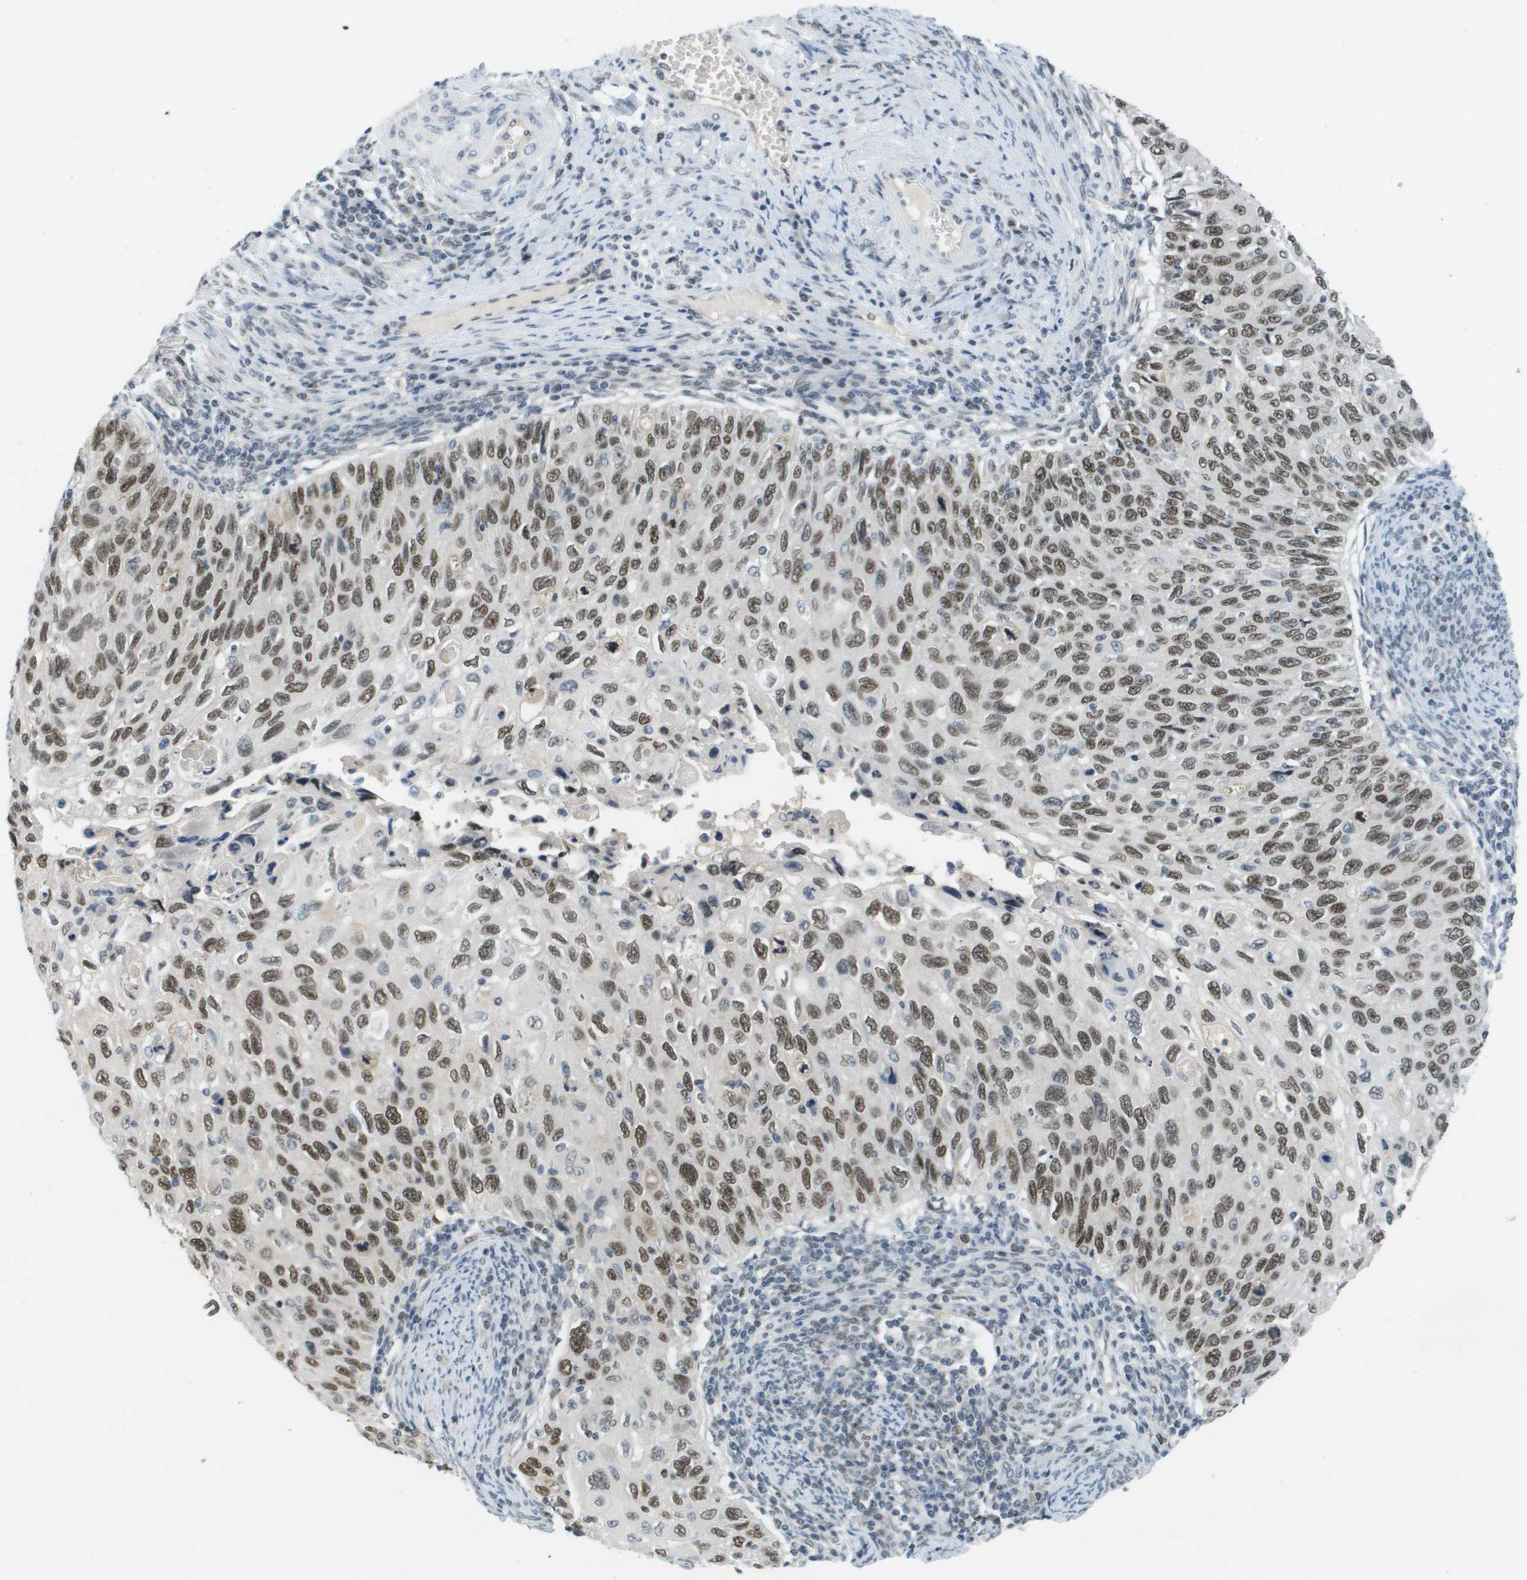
{"staining": {"intensity": "moderate", "quantity": ">75%", "location": "nuclear"}, "tissue": "cervical cancer", "cell_type": "Tumor cells", "image_type": "cancer", "snomed": [{"axis": "morphology", "description": "Squamous cell carcinoma, NOS"}, {"axis": "topography", "description": "Cervix"}], "caption": "Cervical cancer (squamous cell carcinoma) was stained to show a protein in brown. There is medium levels of moderate nuclear staining in about >75% of tumor cells.", "gene": "CBX5", "patient": {"sex": "female", "age": 70}}